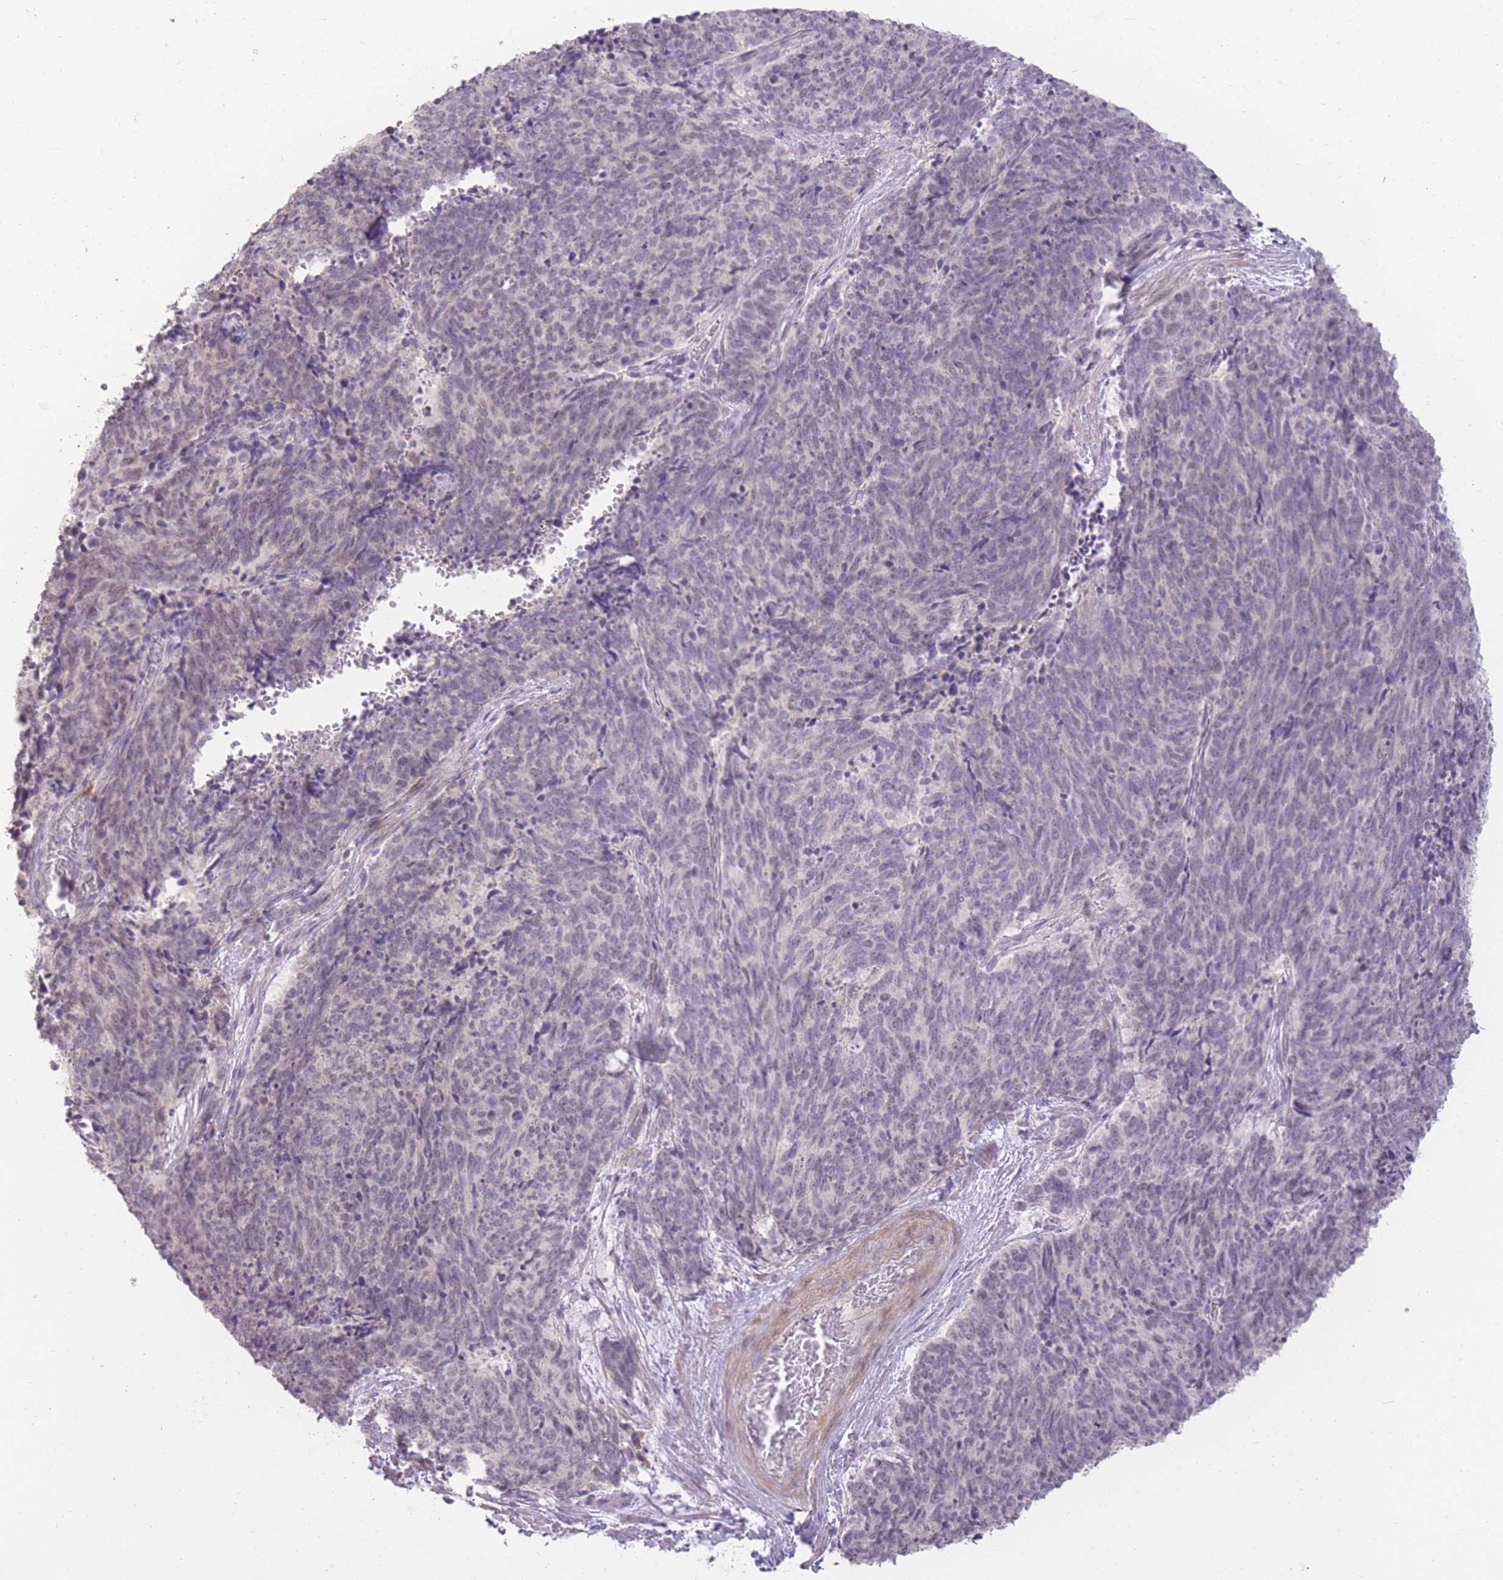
{"staining": {"intensity": "negative", "quantity": "none", "location": "none"}, "tissue": "cervical cancer", "cell_type": "Tumor cells", "image_type": "cancer", "snomed": [{"axis": "morphology", "description": "Squamous cell carcinoma, NOS"}, {"axis": "topography", "description": "Cervix"}], "caption": "This is an IHC micrograph of cervical squamous cell carcinoma. There is no positivity in tumor cells.", "gene": "ZBTB24", "patient": {"sex": "female", "age": 29}}